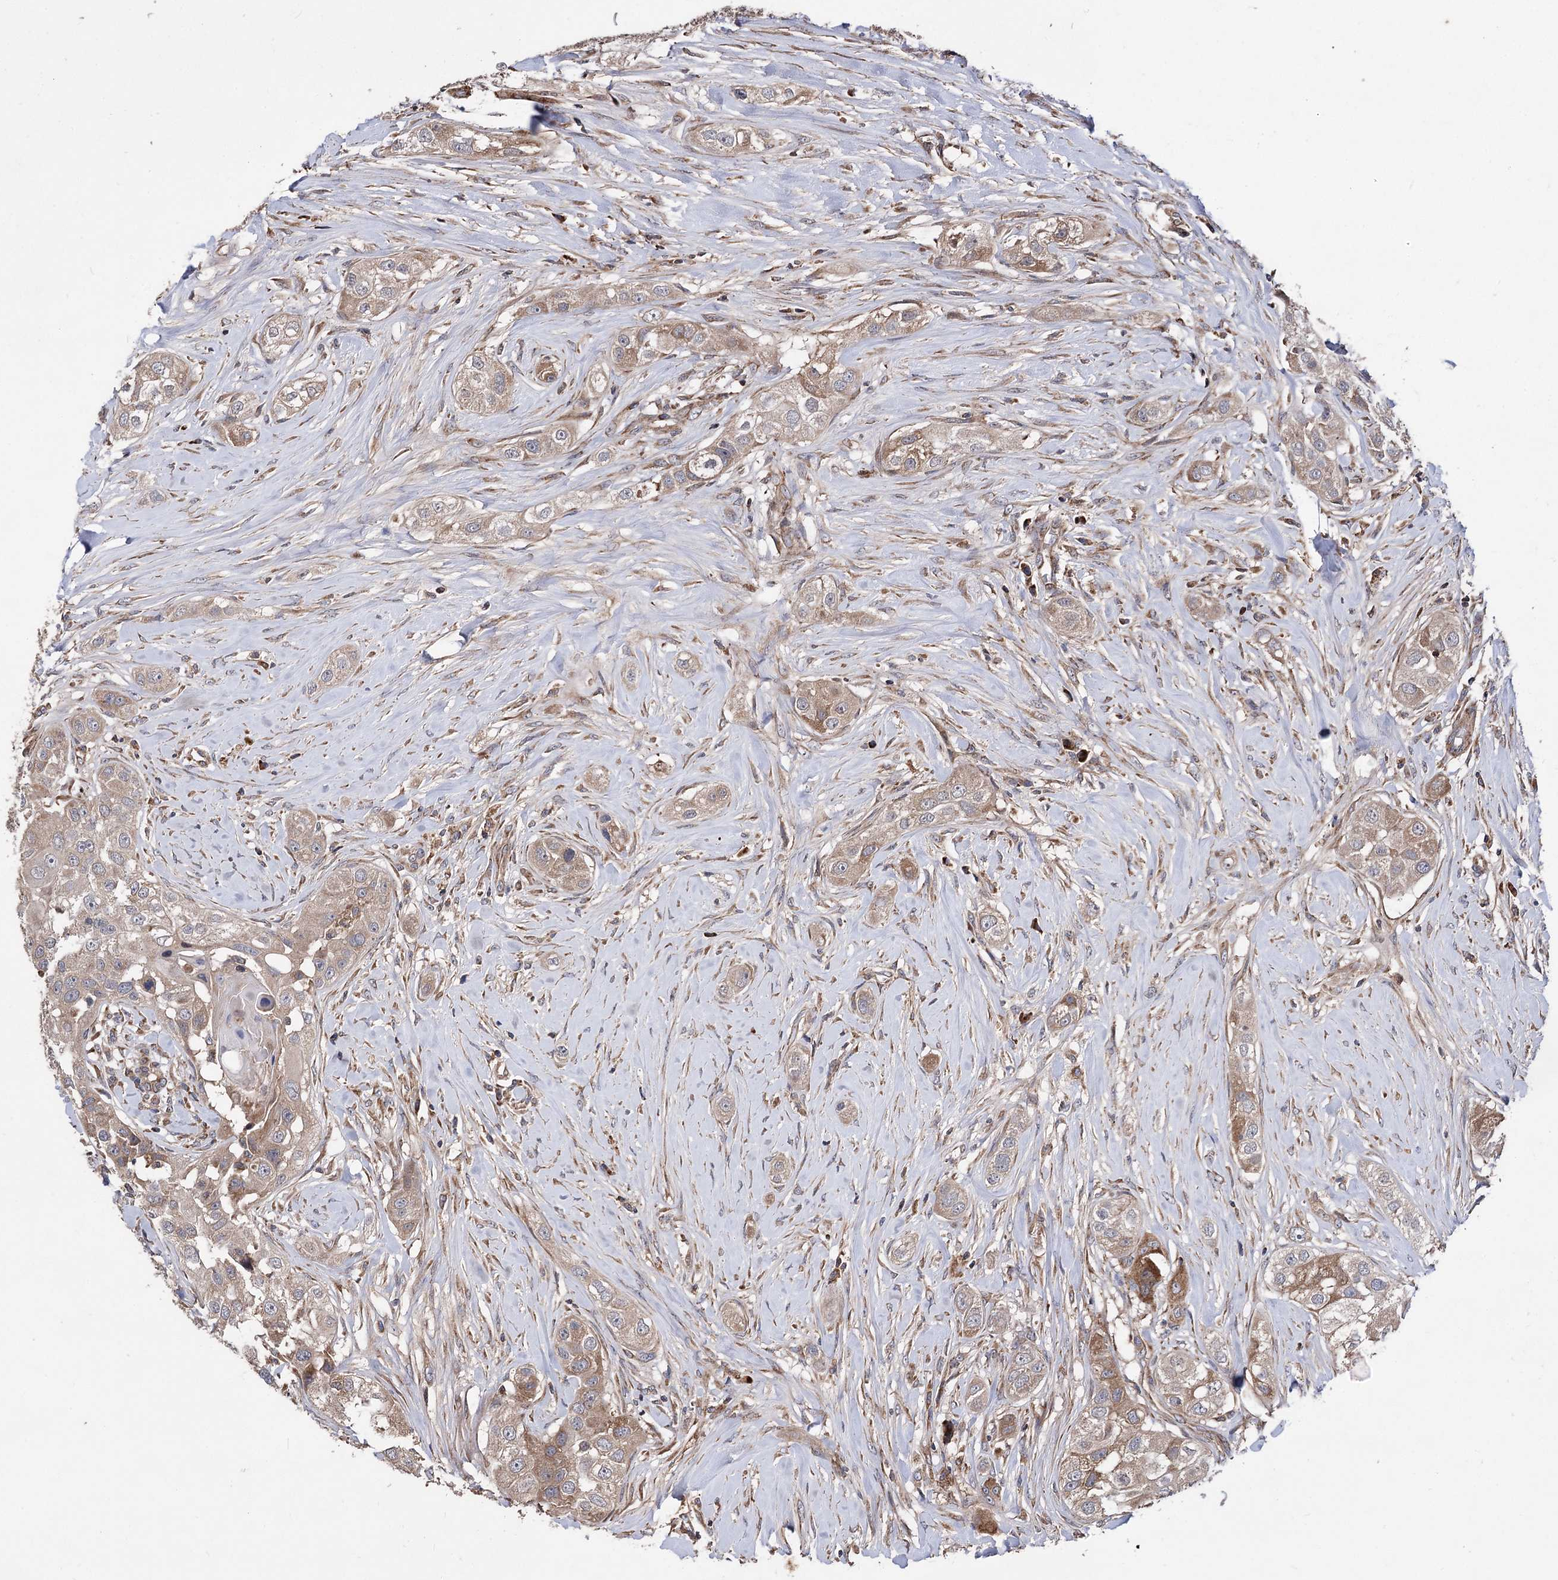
{"staining": {"intensity": "moderate", "quantity": ">75%", "location": "cytoplasmic/membranous"}, "tissue": "head and neck cancer", "cell_type": "Tumor cells", "image_type": "cancer", "snomed": [{"axis": "morphology", "description": "Normal tissue, NOS"}, {"axis": "morphology", "description": "Squamous cell carcinoma, NOS"}, {"axis": "topography", "description": "Skeletal muscle"}, {"axis": "topography", "description": "Head-Neck"}], "caption": "Immunohistochemical staining of head and neck cancer (squamous cell carcinoma) reveals medium levels of moderate cytoplasmic/membranous expression in approximately >75% of tumor cells.", "gene": "RASSF3", "patient": {"sex": "male", "age": 51}}